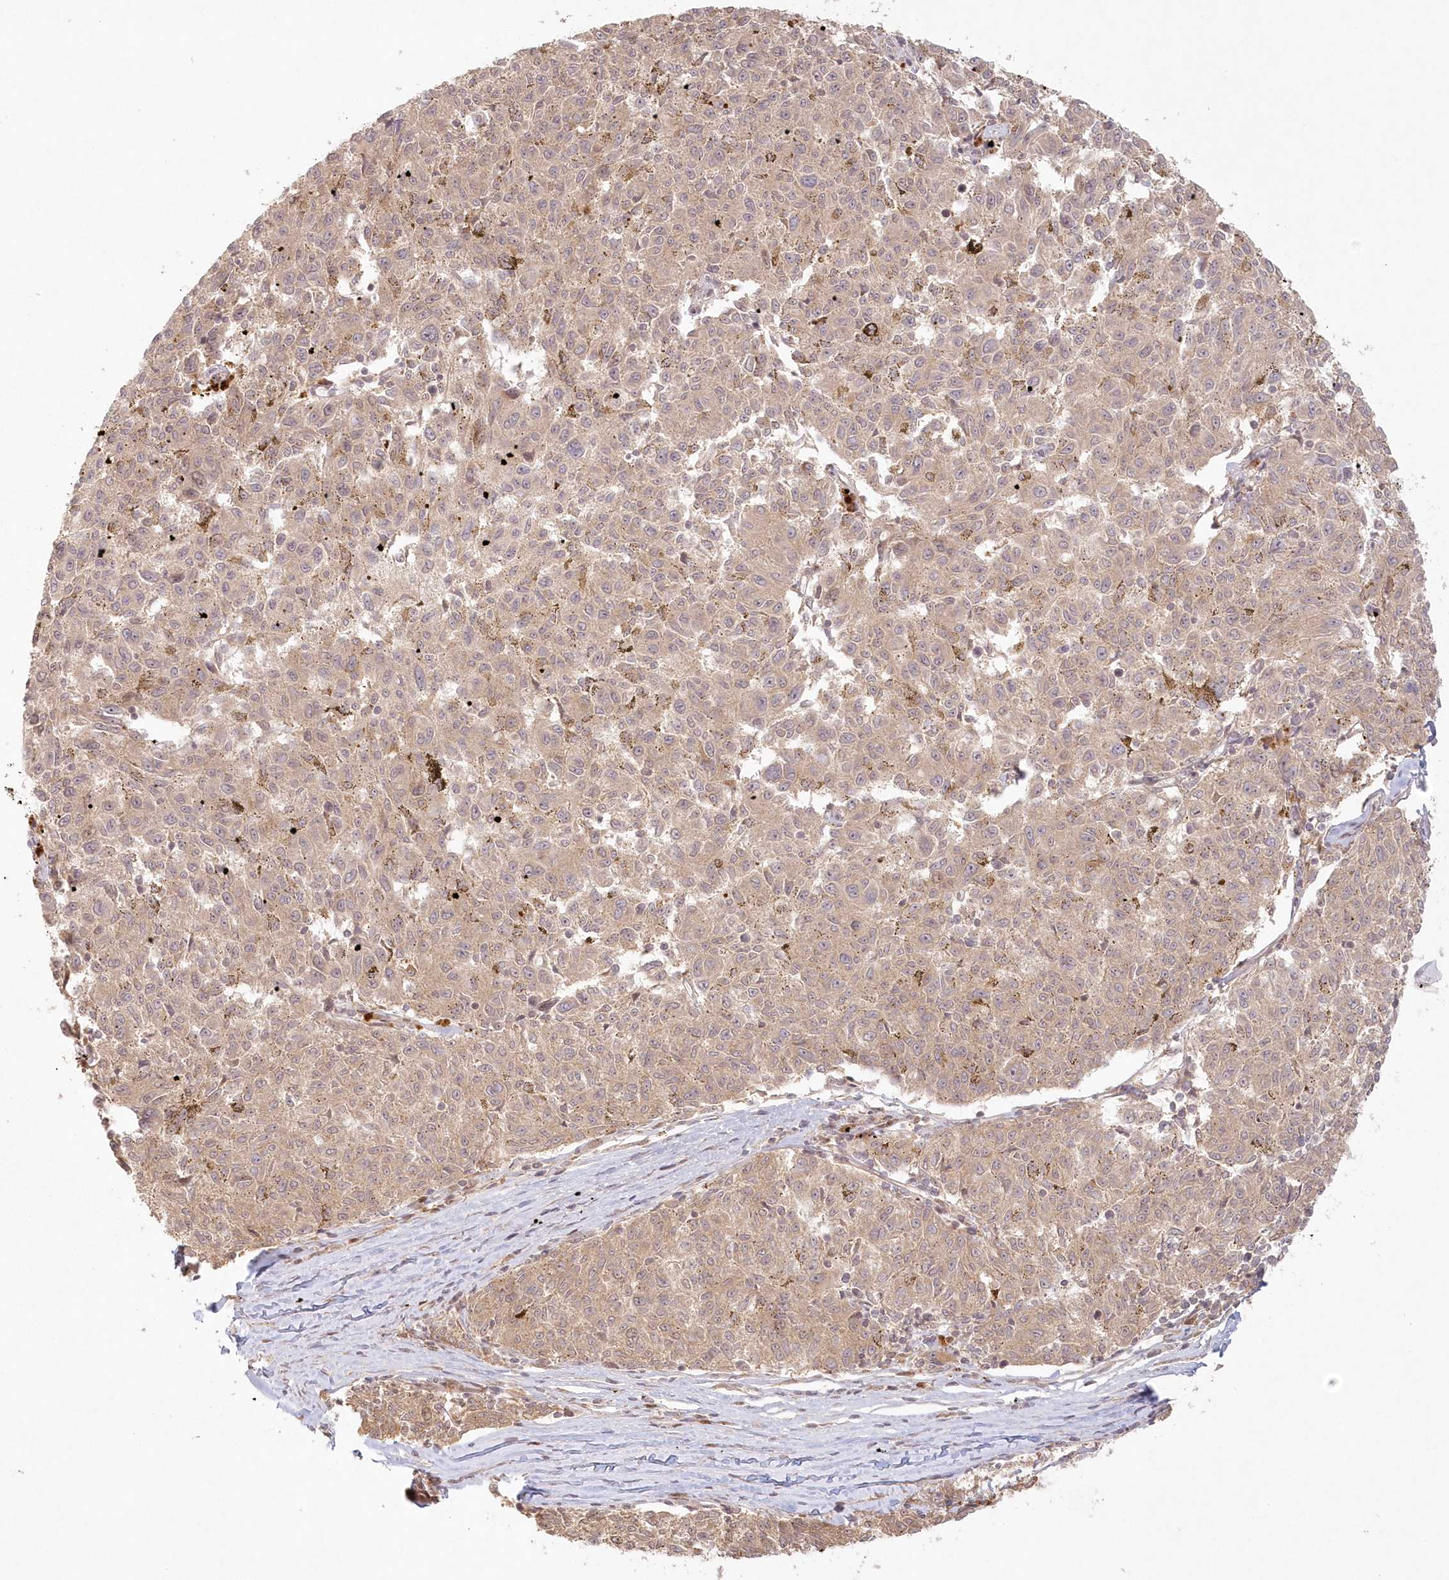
{"staining": {"intensity": "weak", "quantity": ">75%", "location": "cytoplasmic/membranous"}, "tissue": "melanoma", "cell_type": "Tumor cells", "image_type": "cancer", "snomed": [{"axis": "morphology", "description": "Malignant melanoma, NOS"}, {"axis": "topography", "description": "Skin"}], "caption": "Tumor cells demonstrate weak cytoplasmic/membranous positivity in approximately >75% of cells in melanoma. The staining is performed using DAB (3,3'-diaminobenzidine) brown chromogen to label protein expression. The nuclei are counter-stained blue using hematoxylin.", "gene": "KIAA0232", "patient": {"sex": "female", "age": 72}}